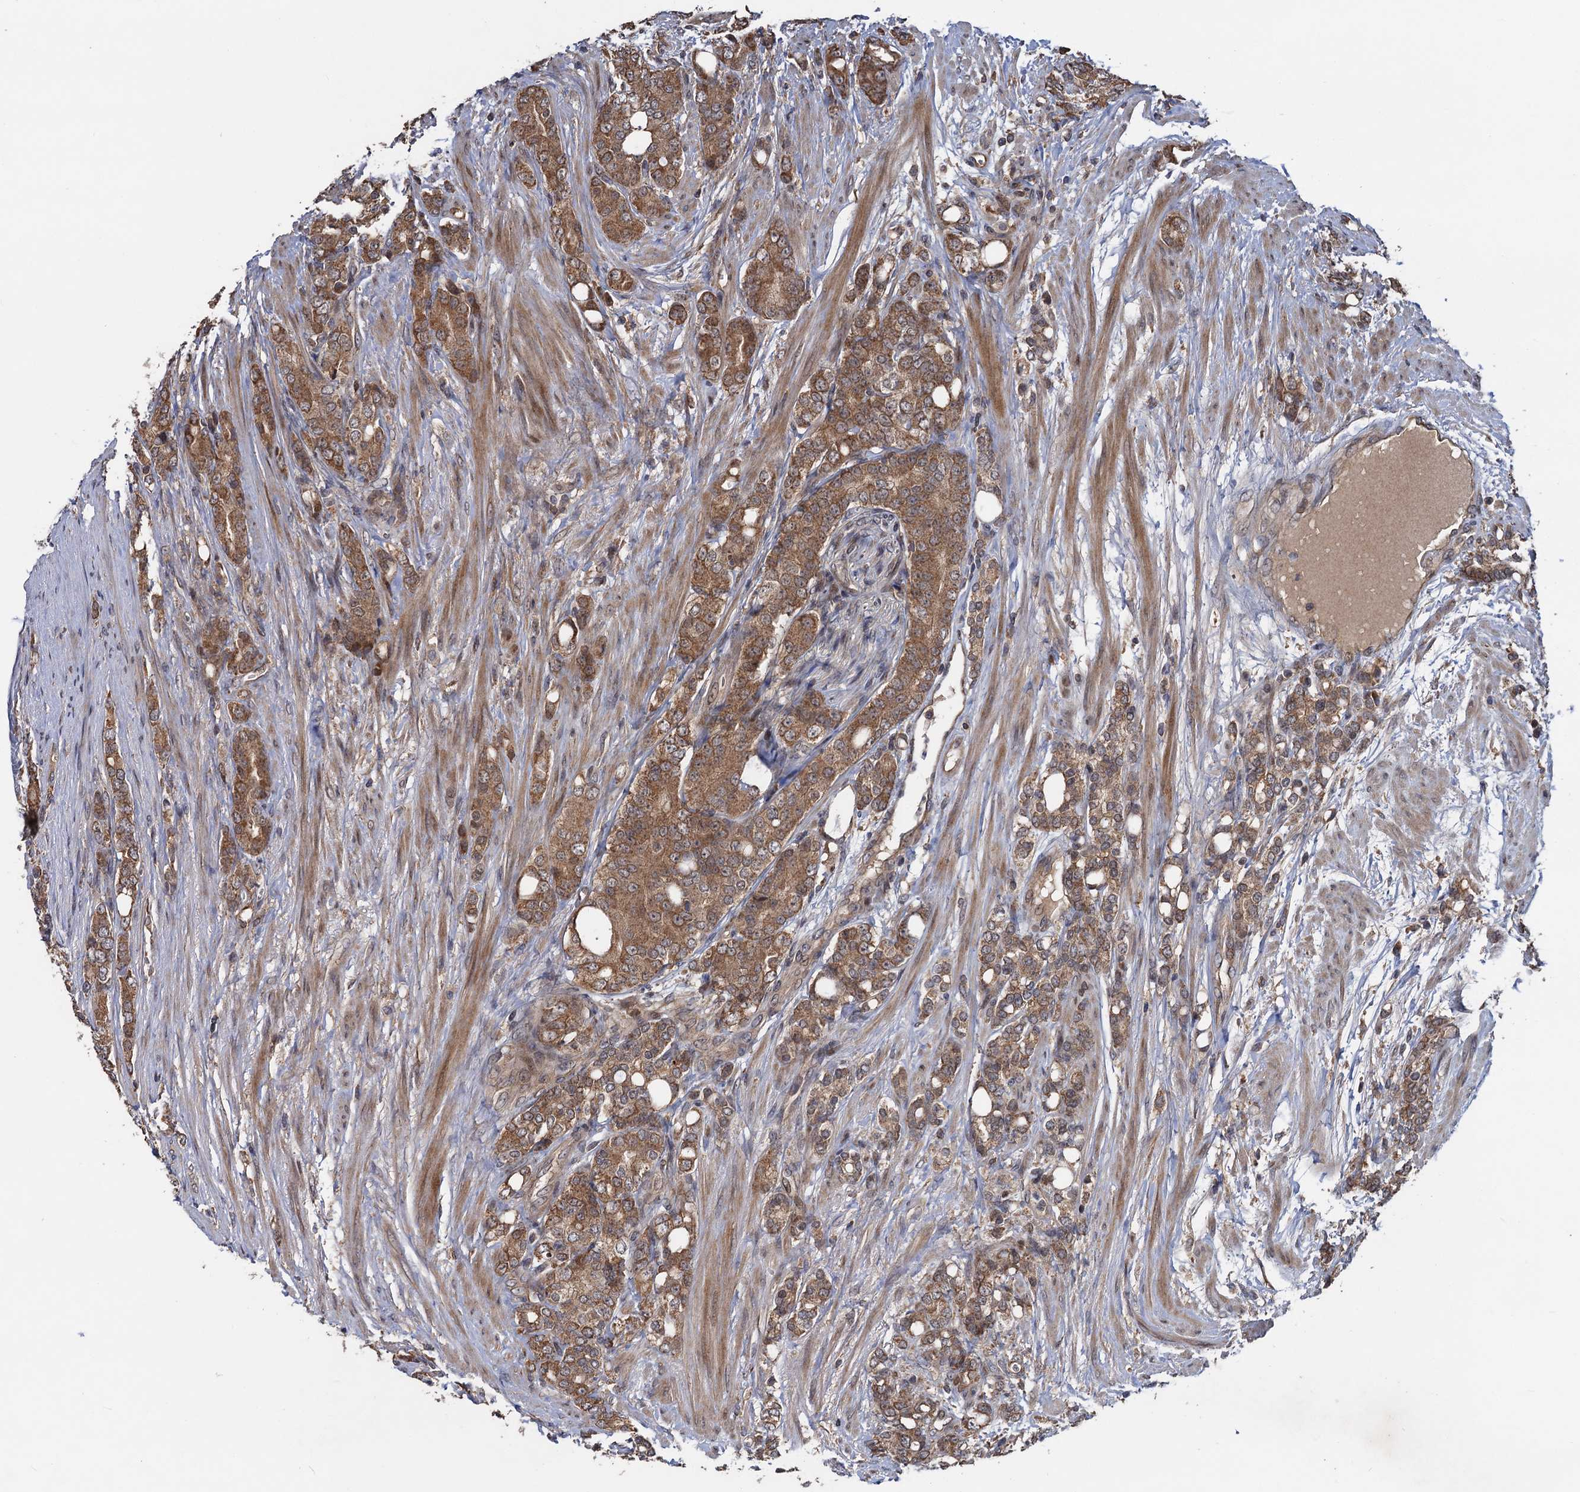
{"staining": {"intensity": "moderate", "quantity": ">75%", "location": "cytoplasmic/membranous"}, "tissue": "prostate cancer", "cell_type": "Tumor cells", "image_type": "cancer", "snomed": [{"axis": "morphology", "description": "Adenocarcinoma, High grade"}, {"axis": "topography", "description": "Prostate"}], "caption": "Immunohistochemistry histopathology image of adenocarcinoma (high-grade) (prostate) stained for a protein (brown), which reveals medium levels of moderate cytoplasmic/membranous staining in about >75% of tumor cells.", "gene": "SNX32", "patient": {"sex": "male", "age": 62}}